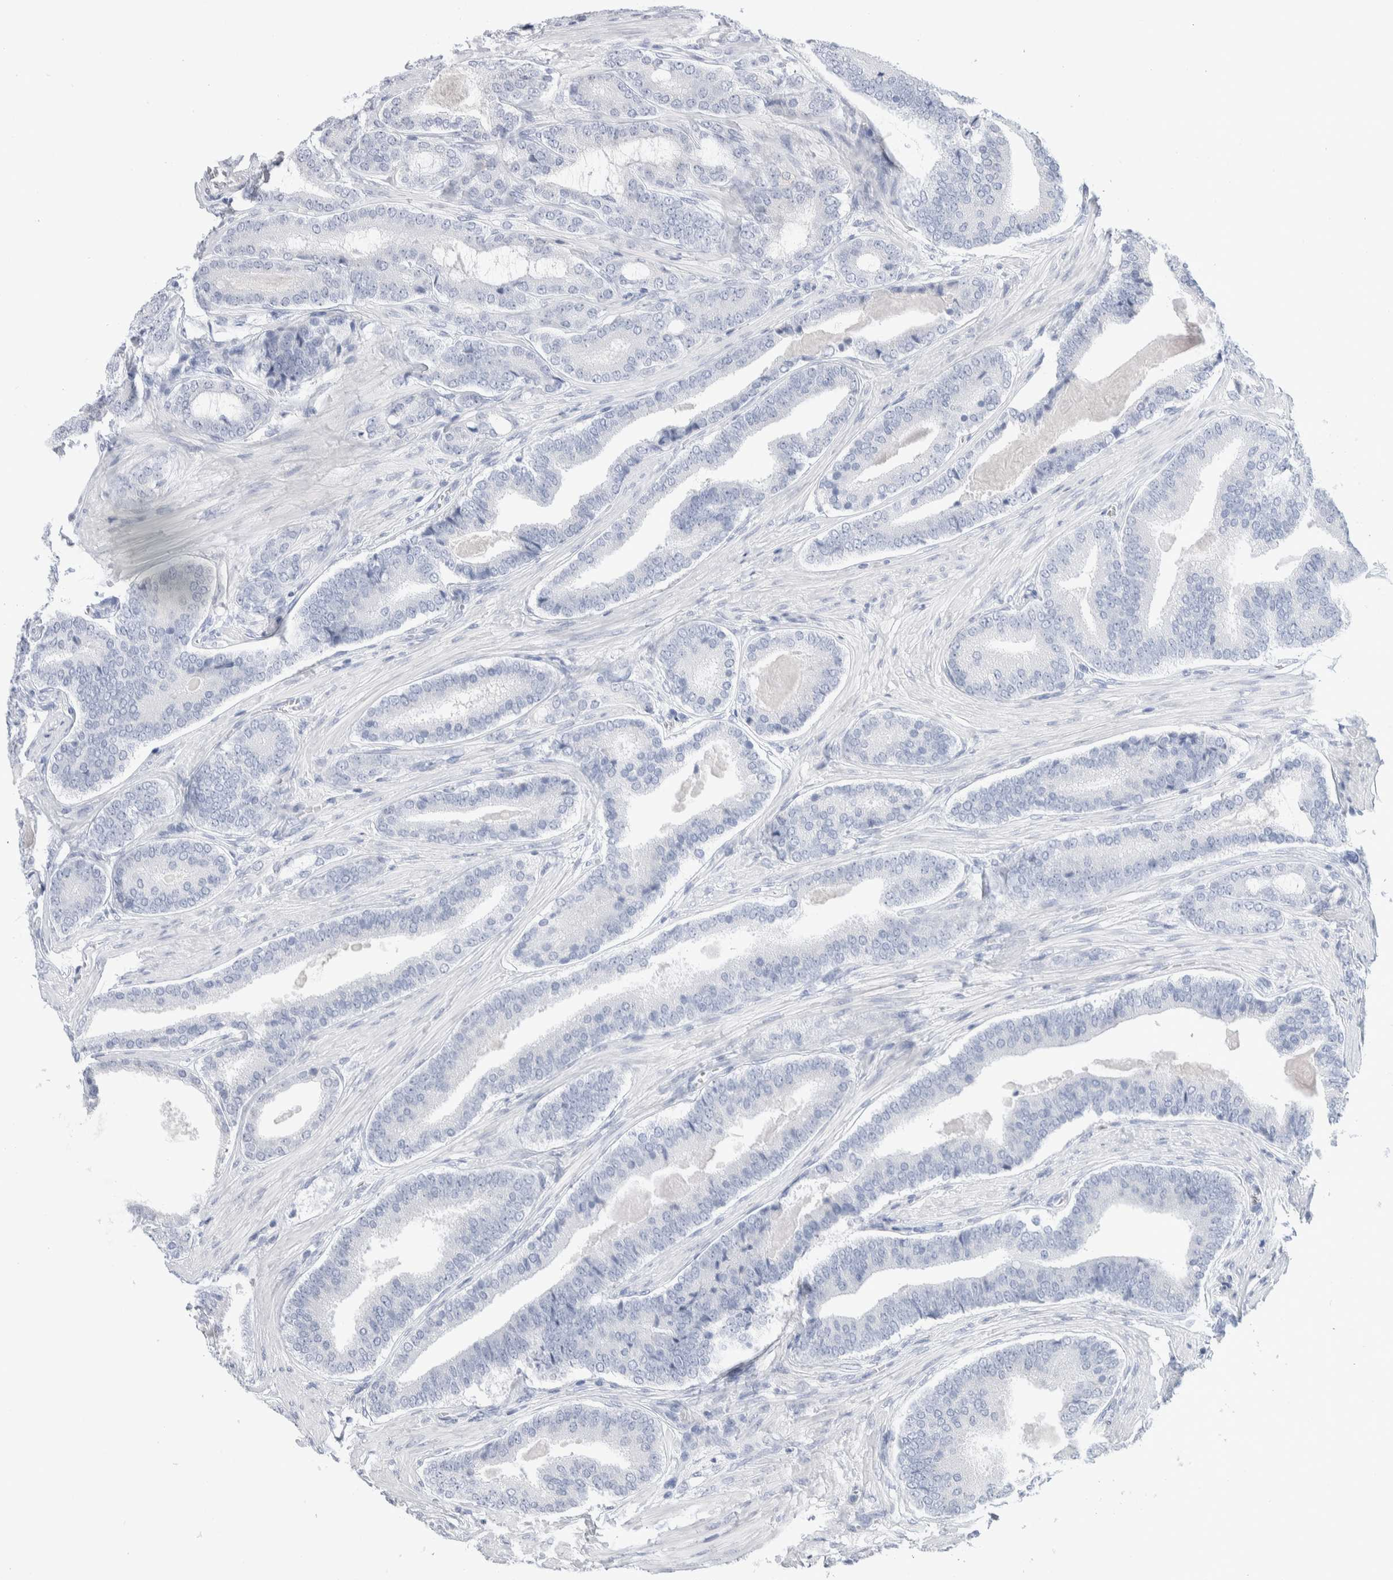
{"staining": {"intensity": "negative", "quantity": "none", "location": "none"}, "tissue": "prostate cancer", "cell_type": "Tumor cells", "image_type": "cancer", "snomed": [{"axis": "morphology", "description": "Adenocarcinoma, High grade"}, {"axis": "topography", "description": "Prostate"}], "caption": "Immunohistochemistry of high-grade adenocarcinoma (prostate) exhibits no expression in tumor cells. (Immunohistochemistry (ihc), brightfield microscopy, high magnification).", "gene": "GDA", "patient": {"sex": "male", "age": 60}}